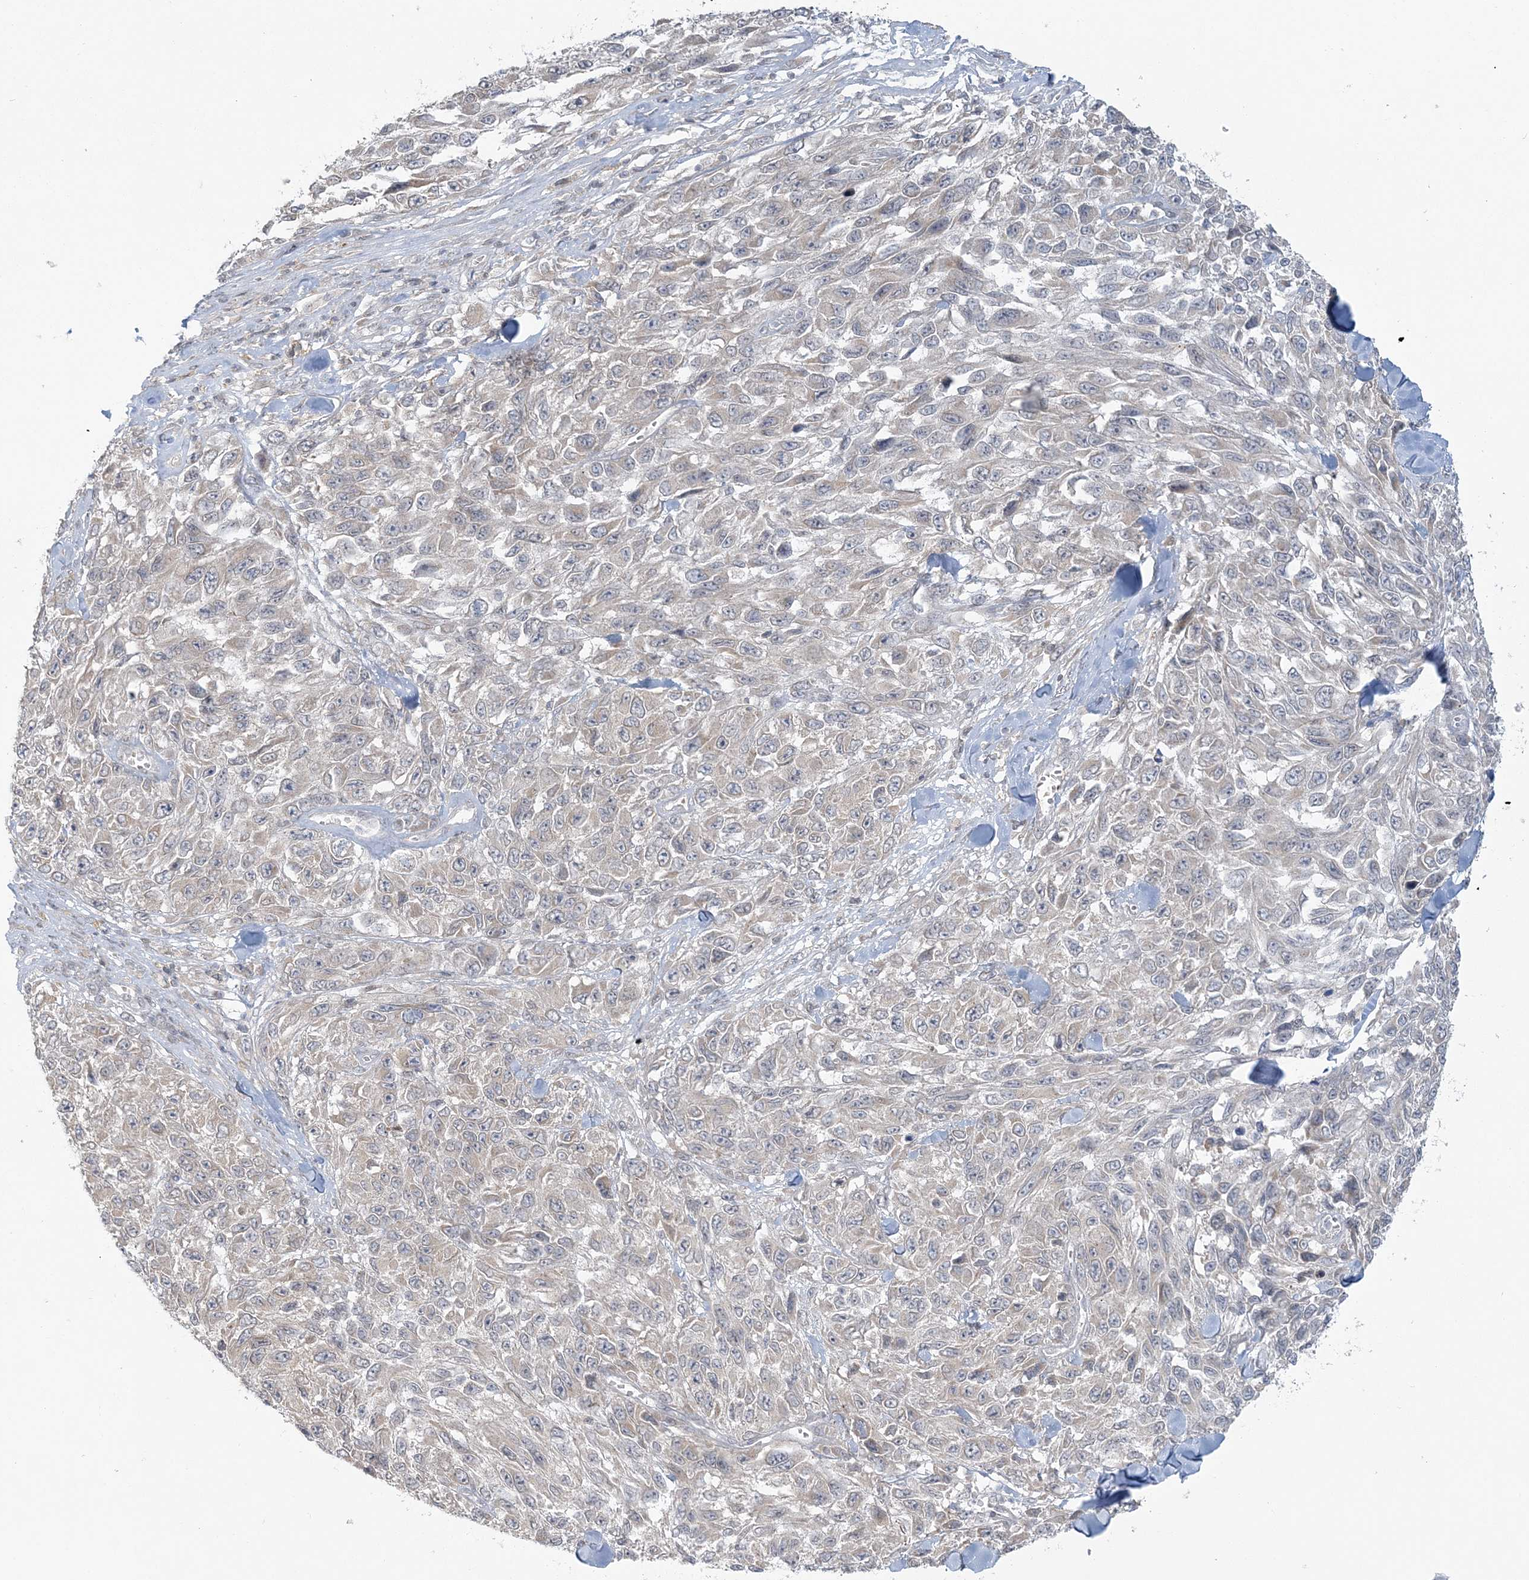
{"staining": {"intensity": "negative", "quantity": "none", "location": "none"}, "tissue": "melanoma", "cell_type": "Tumor cells", "image_type": "cancer", "snomed": [{"axis": "morphology", "description": "Malignant melanoma, NOS"}, {"axis": "topography", "description": "Skin"}], "caption": "This is an immunohistochemistry photomicrograph of human malignant melanoma. There is no expression in tumor cells.", "gene": "BLTP3A", "patient": {"sex": "female", "age": 96}}